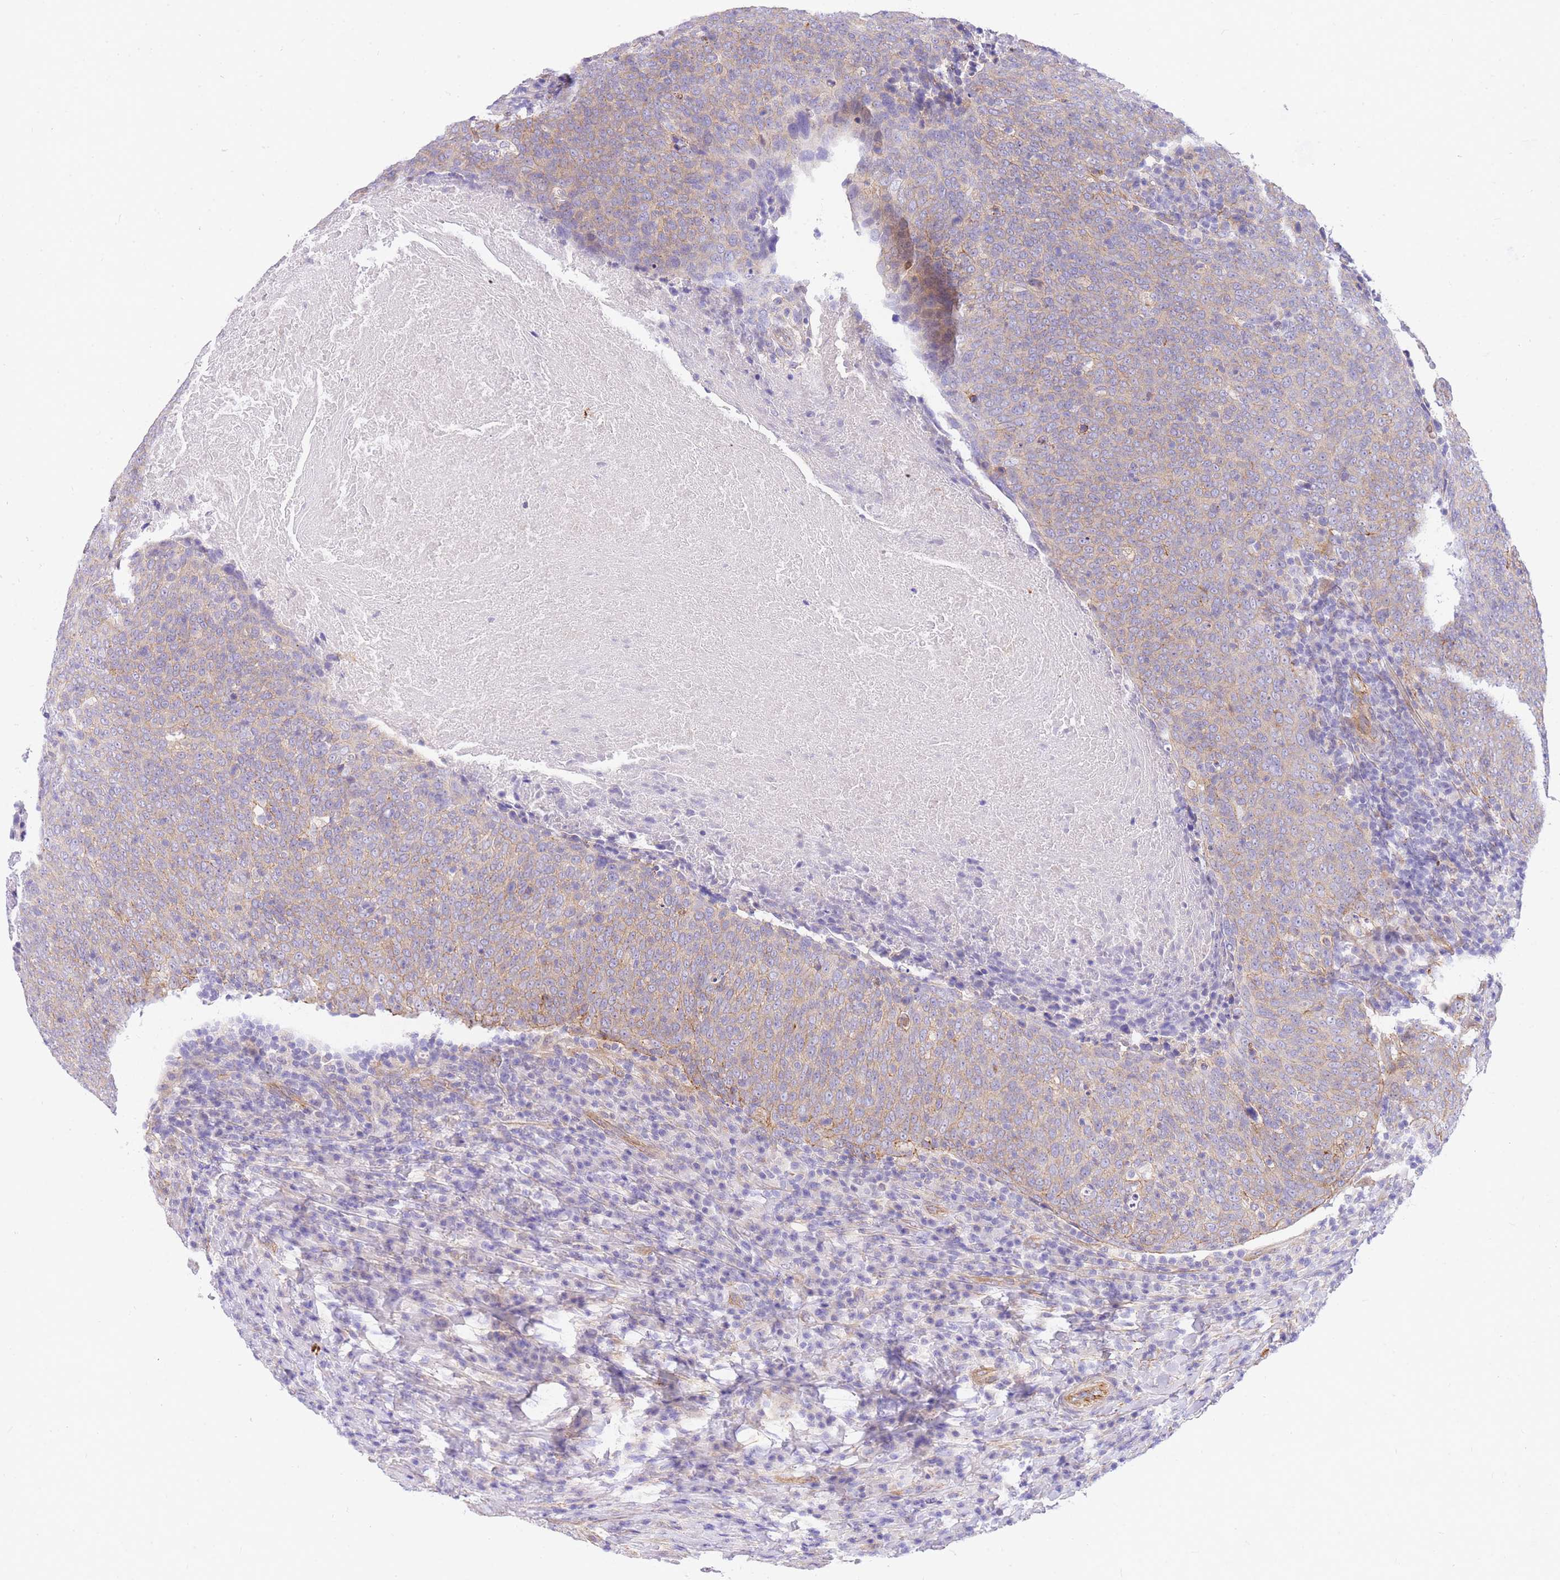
{"staining": {"intensity": "weak", "quantity": "25%-75%", "location": "cytoplasmic/membranous"}, "tissue": "head and neck cancer", "cell_type": "Tumor cells", "image_type": "cancer", "snomed": [{"axis": "morphology", "description": "Squamous cell carcinoma, NOS"}, {"axis": "morphology", "description": "Squamous cell carcinoma, metastatic, NOS"}, {"axis": "topography", "description": "Lymph node"}, {"axis": "topography", "description": "Head-Neck"}], "caption": "Brown immunohistochemical staining in head and neck cancer reveals weak cytoplasmic/membranous positivity in approximately 25%-75% of tumor cells.", "gene": "SRSF12", "patient": {"sex": "male", "age": 62}}